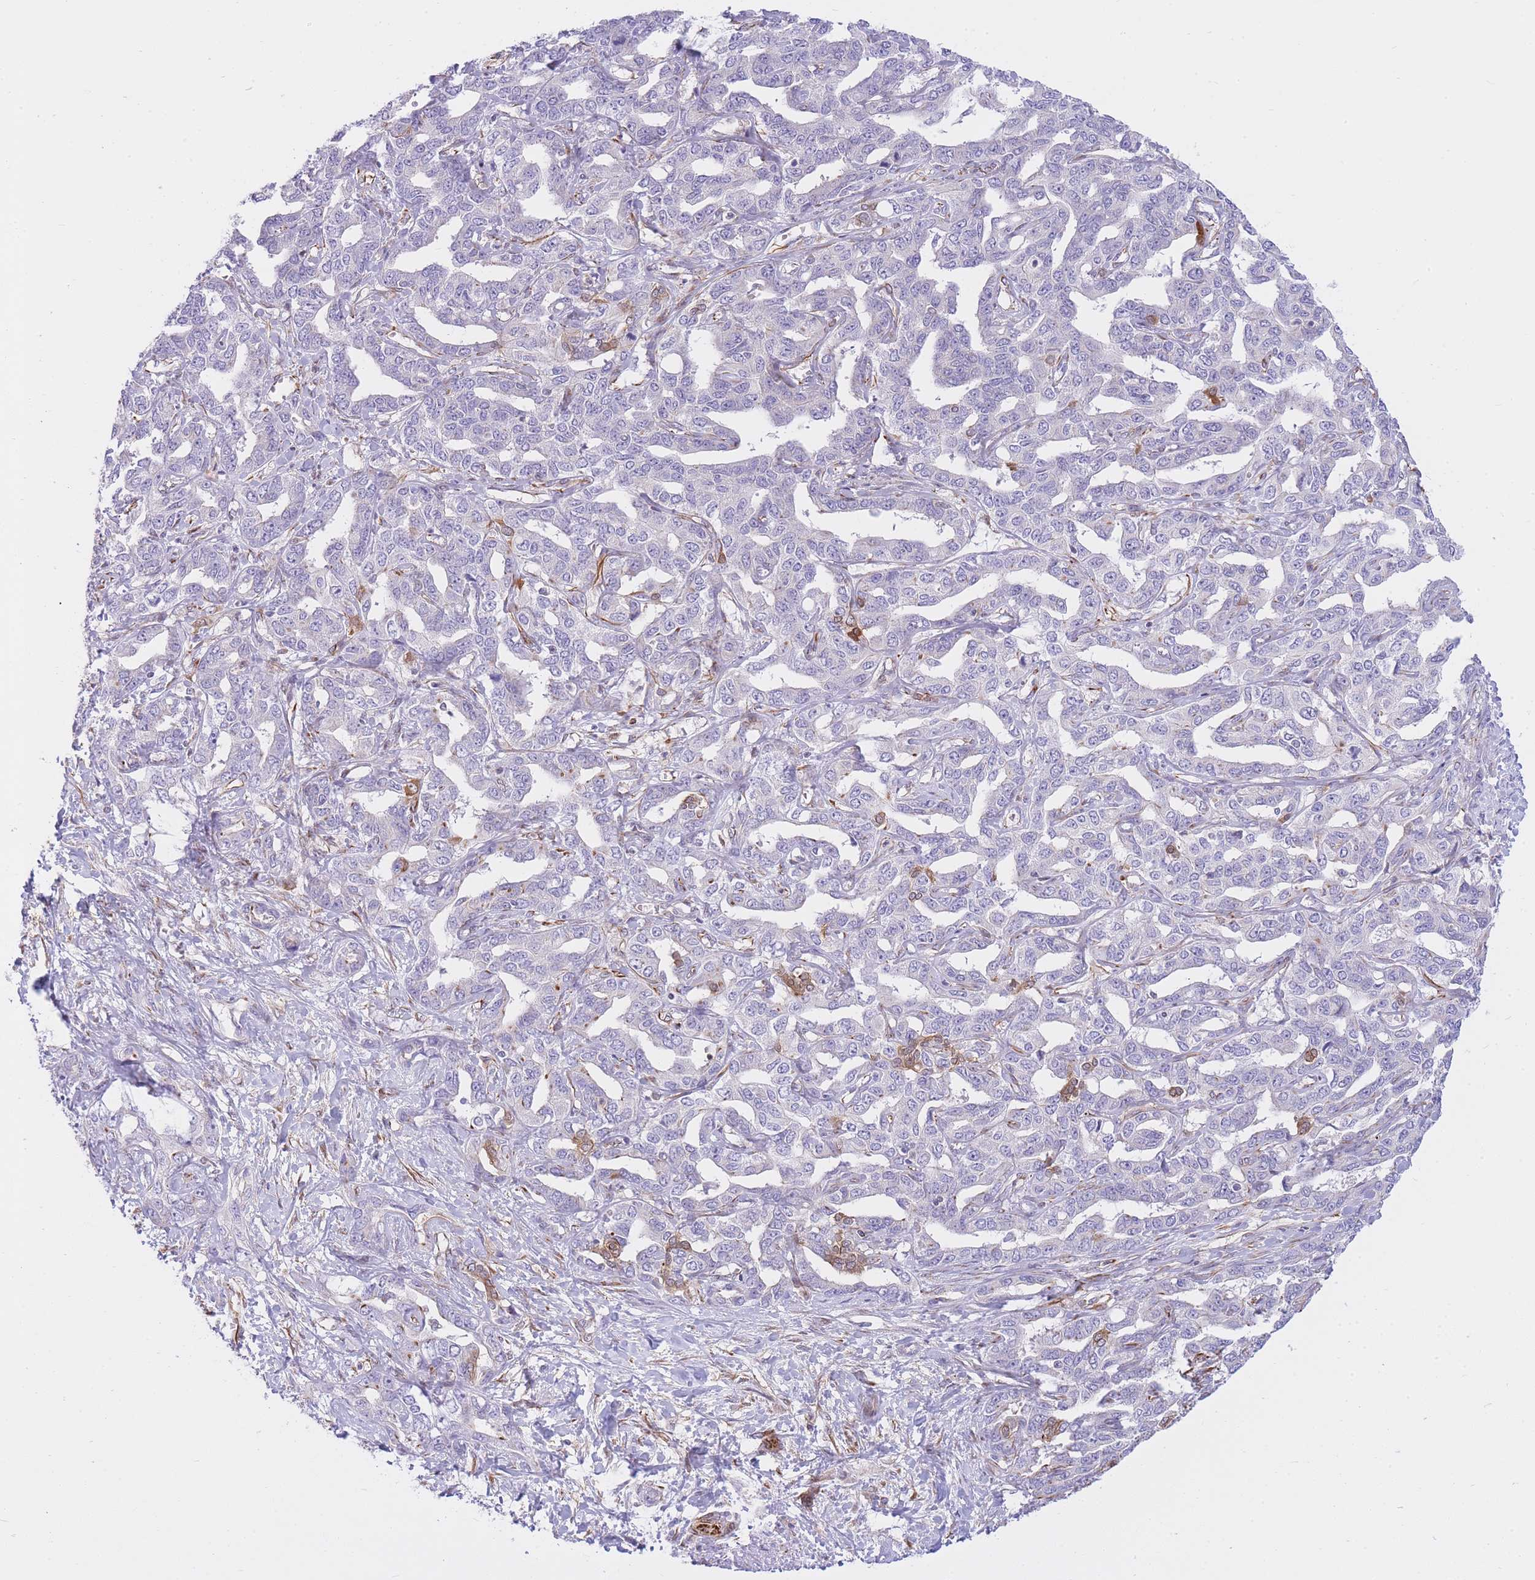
{"staining": {"intensity": "negative", "quantity": "none", "location": "none"}, "tissue": "liver cancer", "cell_type": "Tumor cells", "image_type": "cancer", "snomed": [{"axis": "morphology", "description": "Cholangiocarcinoma"}, {"axis": "topography", "description": "Liver"}], "caption": "Immunohistochemistry (IHC) image of human liver cancer stained for a protein (brown), which reveals no staining in tumor cells.", "gene": "ECPAS", "patient": {"sex": "male", "age": 59}}